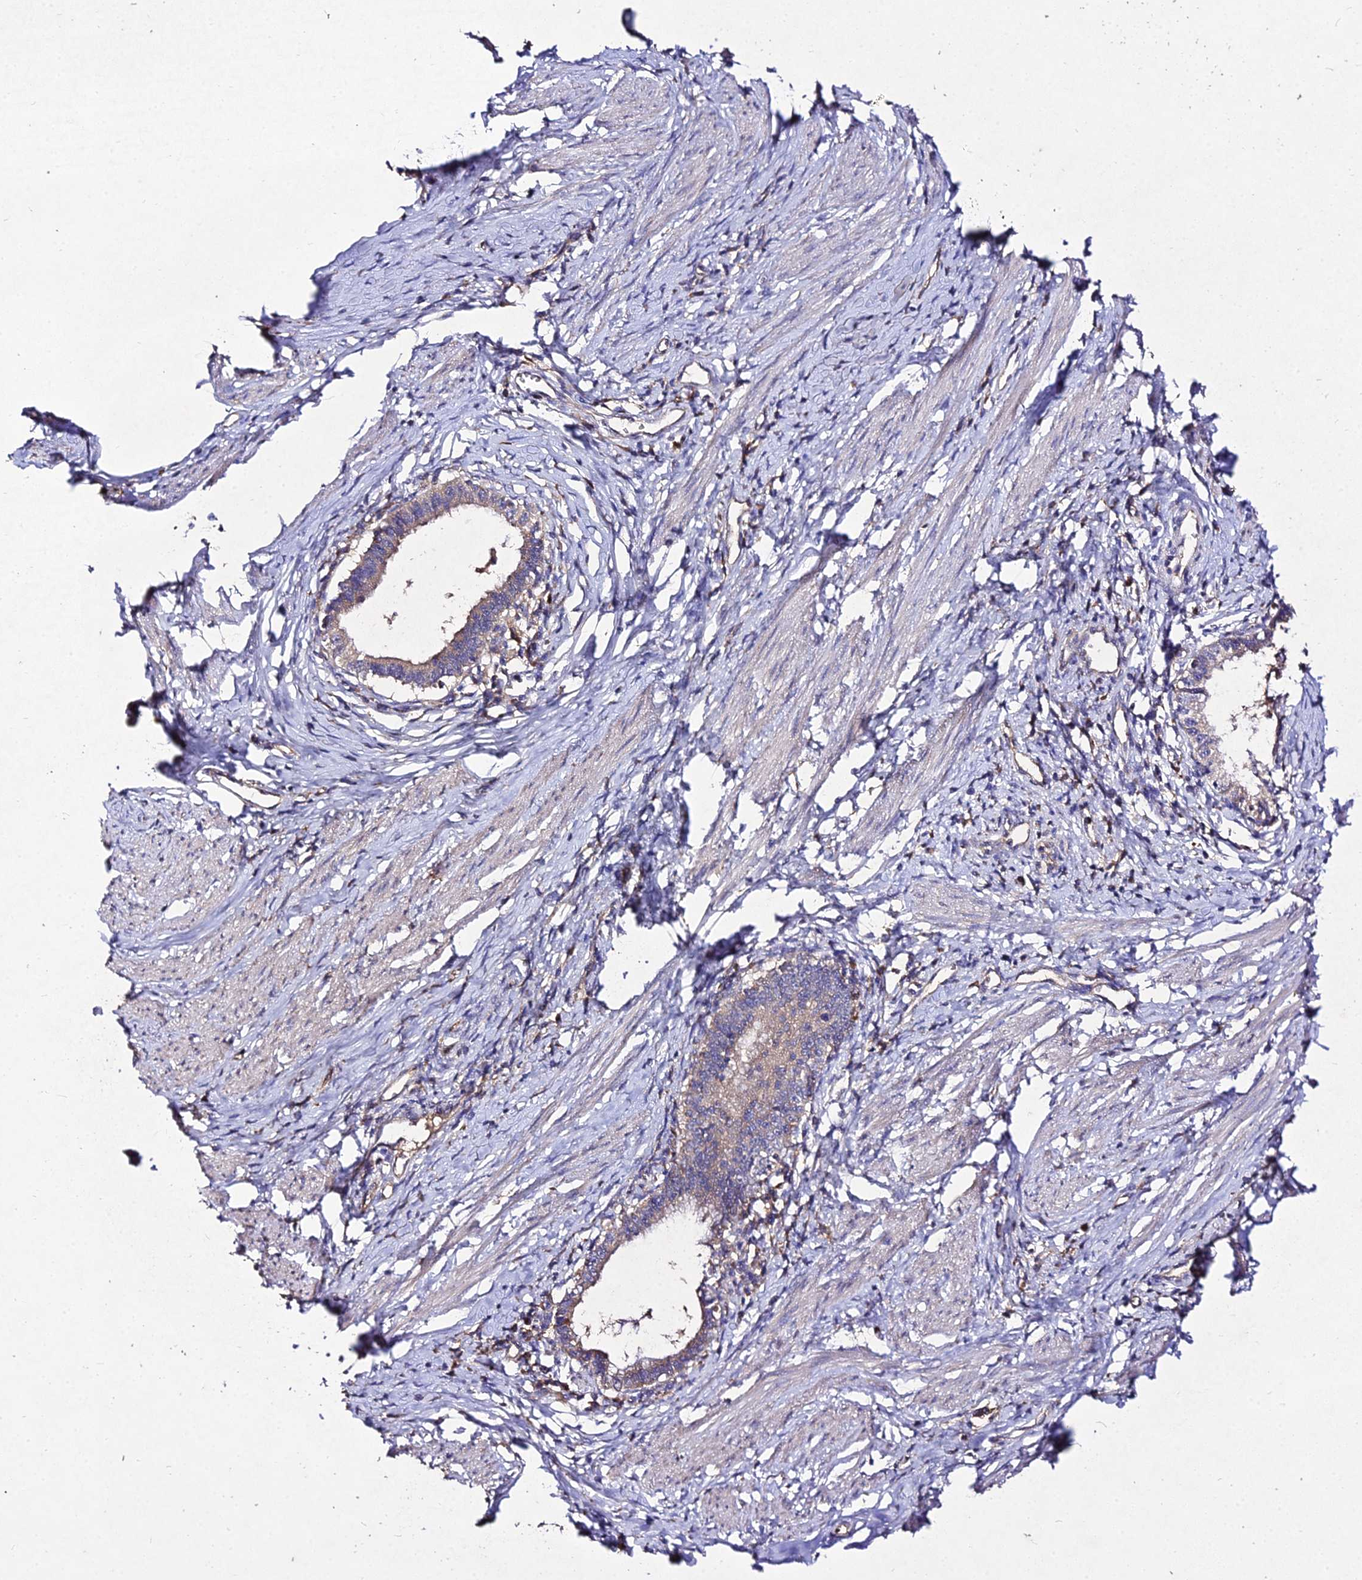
{"staining": {"intensity": "weak", "quantity": ">75%", "location": "cytoplasmic/membranous"}, "tissue": "cervical cancer", "cell_type": "Tumor cells", "image_type": "cancer", "snomed": [{"axis": "morphology", "description": "Adenocarcinoma, NOS"}, {"axis": "topography", "description": "Cervix"}], "caption": "Human cervical adenocarcinoma stained with a protein marker demonstrates weak staining in tumor cells.", "gene": "AP3M2", "patient": {"sex": "female", "age": 36}}